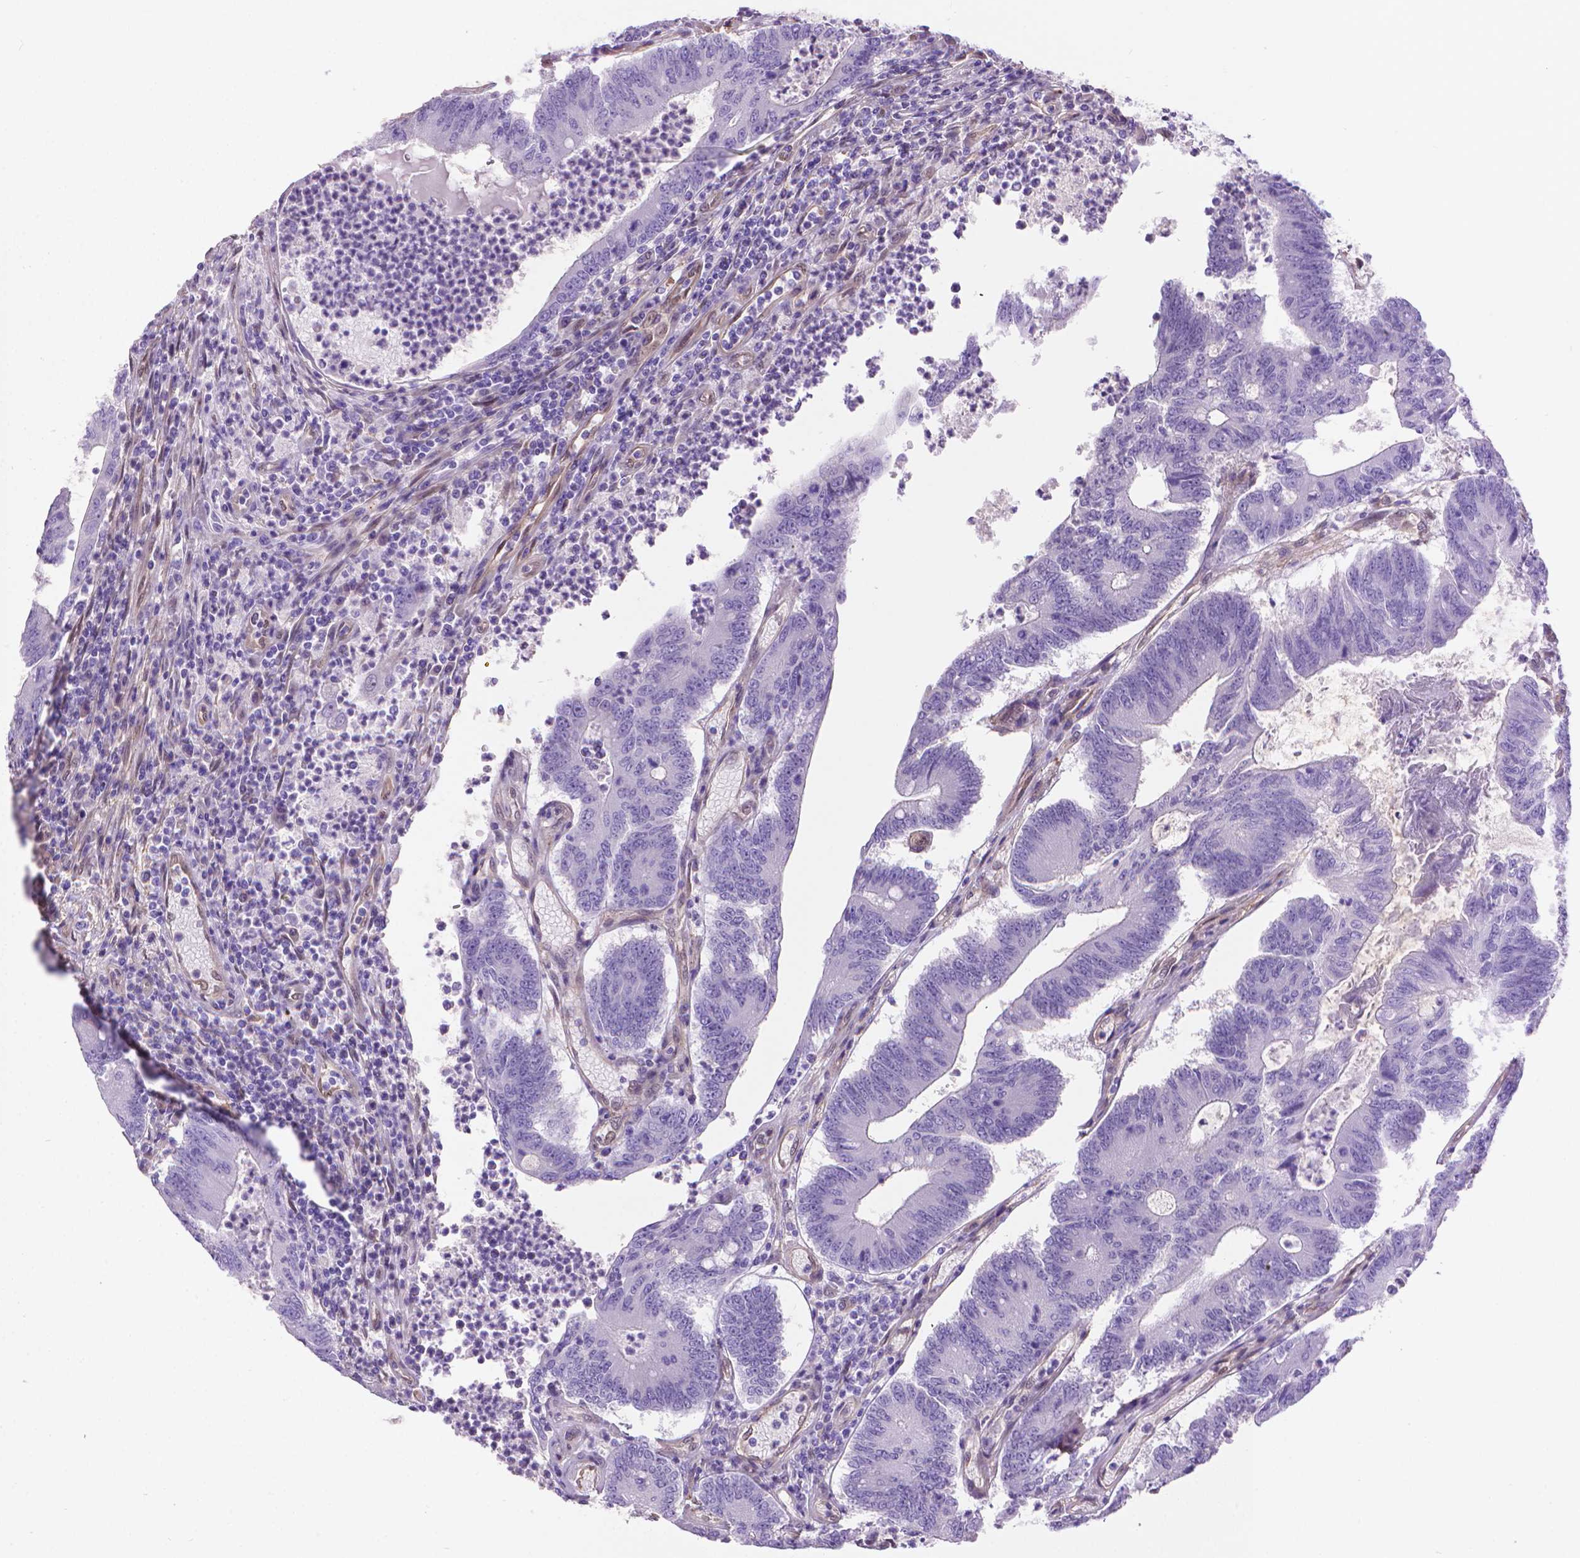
{"staining": {"intensity": "negative", "quantity": "none", "location": "none"}, "tissue": "colorectal cancer", "cell_type": "Tumor cells", "image_type": "cancer", "snomed": [{"axis": "morphology", "description": "Adenocarcinoma, NOS"}, {"axis": "topography", "description": "Colon"}], "caption": "Immunohistochemistry histopathology image of neoplastic tissue: adenocarcinoma (colorectal) stained with DAB exhibits no significant protein expression in tumor cells.", "gene": "CLIC4", "patient": {"sex": "female", "age": 70}}